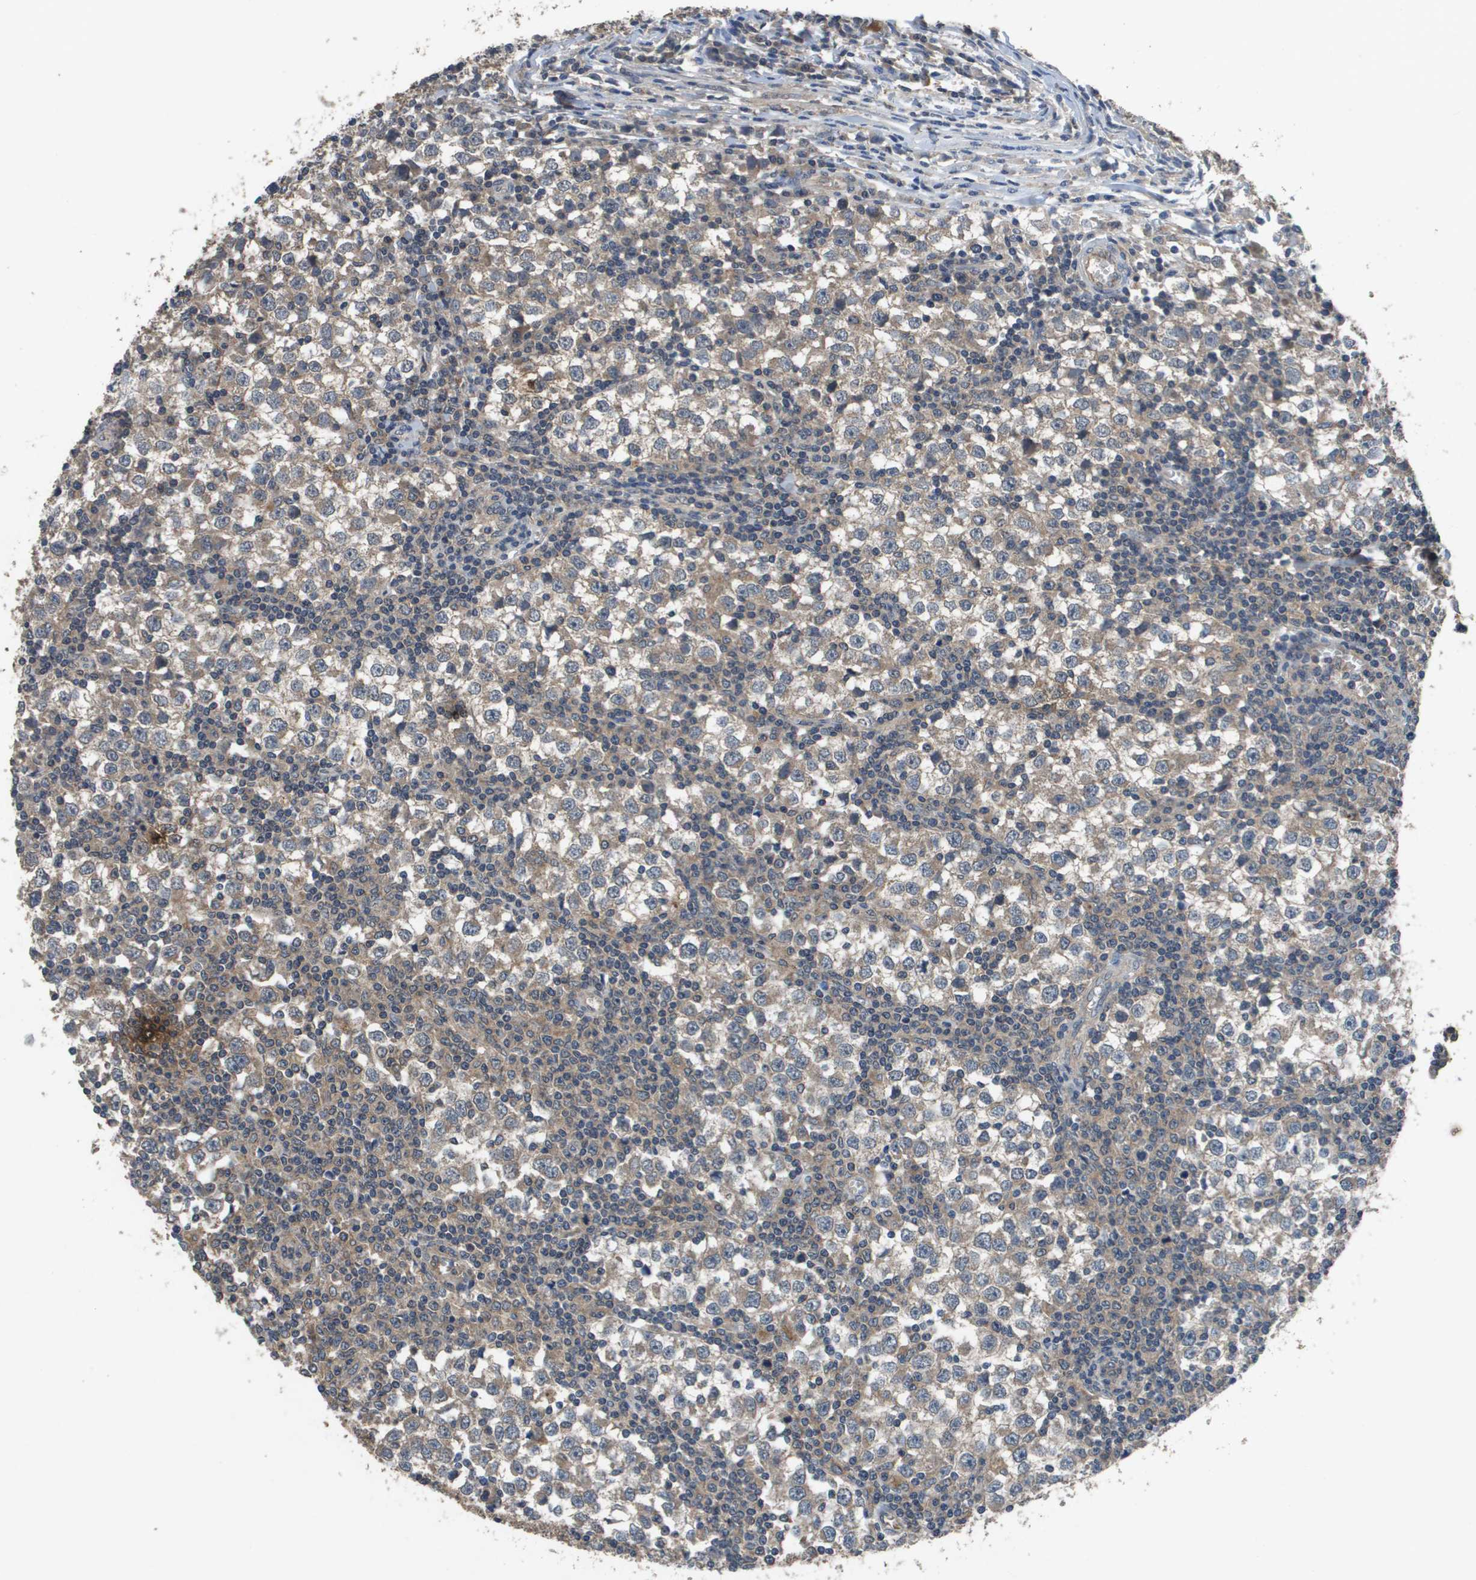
{"staining": {"intensity": "weak", "quantity": ">75%", "location": "cytoplasmic/membranous"}, "tissue": "testis cancer", "cell_type": "Tumor cells", "image_type": "cancer", "snomed": [{"axis": "morphology", "description": "Seminoma, NOS"}, {"axis": "topography", "description": "Testis"}], "caption": "A low amount of weak cytoplasmic/membranous staining is identified in approximately >75% of tumor cells in testis seminoma tissue.", "gene": "PROC", "patient": {"sex": "male", "age": 65}}